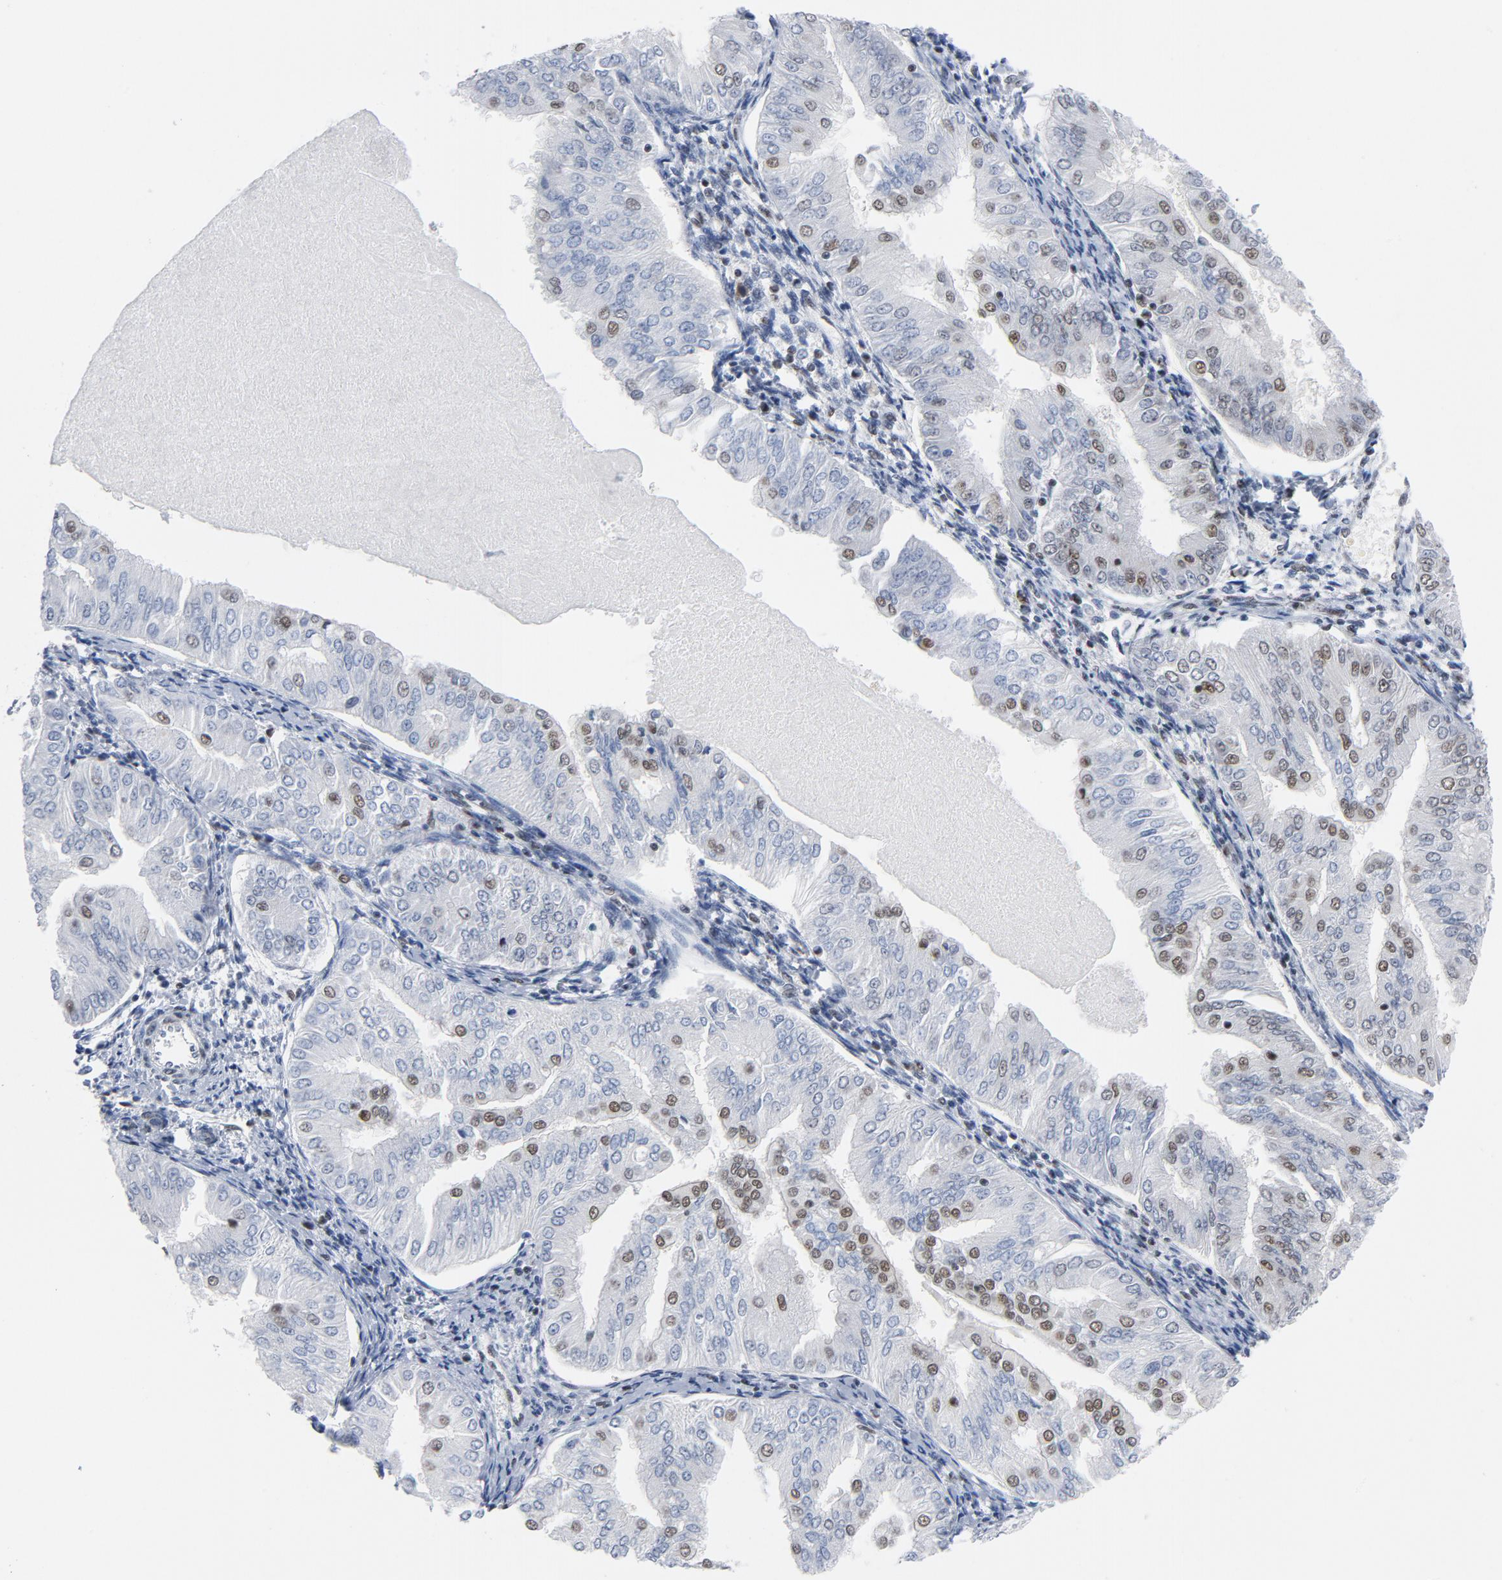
{"staining": {"intensity": "moderate", "quantity": "<25%", "location": "nuclear"}, "tissue": "endometrial cancer", "cell_type": "Tumor cells", "image_type": "cancer", "snomed": [{"axis": "morphology", "description": "Adenocarcinoma, NOS"}, {"axis": "topography", "description": "Endometrium"}], "caption": "Tumor cells exhibit low levels of moderate nuclear staining in about <25% of cells in human adenocarcinoma (endometrial). (Brightfield microscopy of DAB IHC at high magnification).", "gene": "CSTF2", "patient": {"sex": "female", "age": 53}}